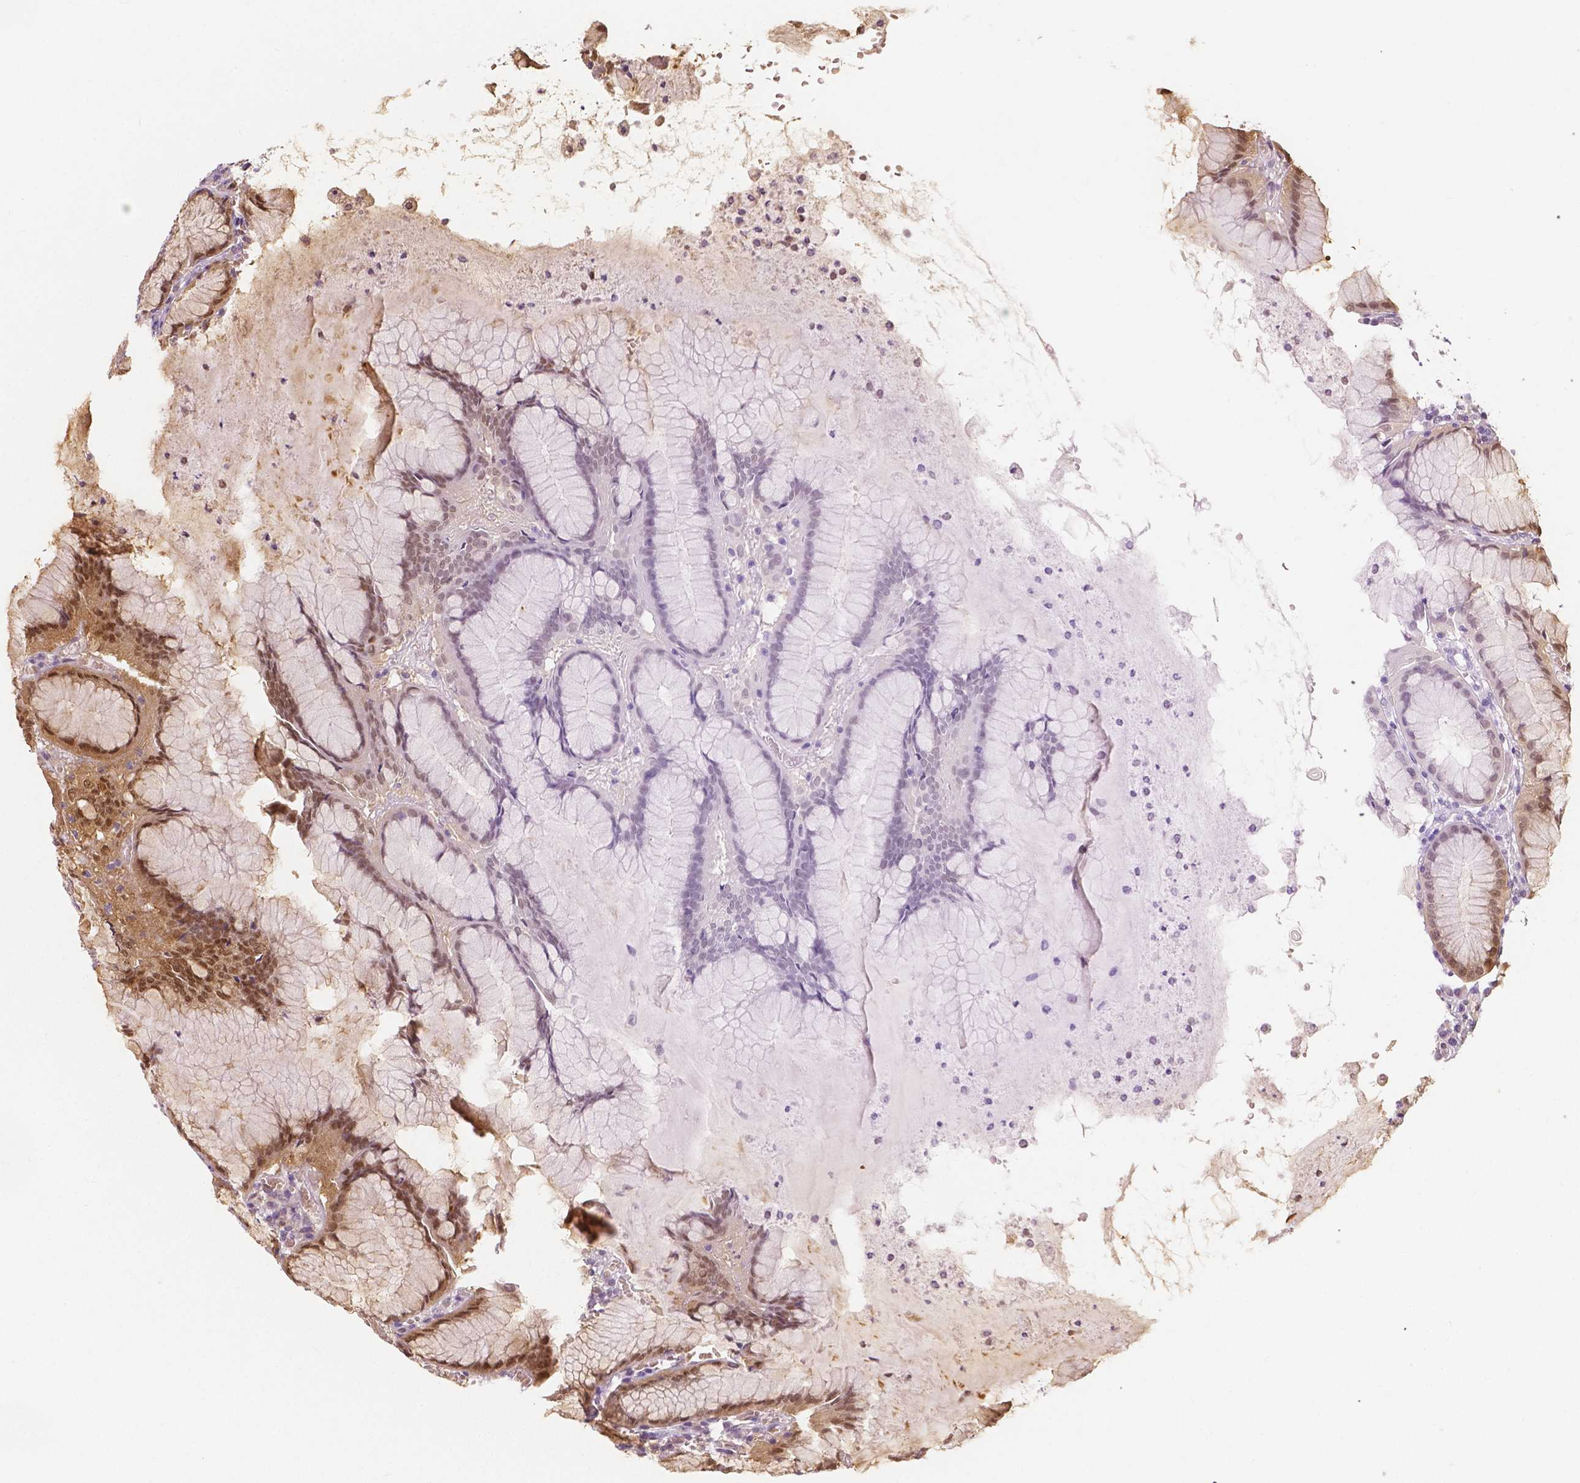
{"staining": {"intensity": "moderate", "quantity": "25%-75%", "location": "cytoplasmic/membranous,nuclear"}, "tissue": "stomach", "cell_type": "Glandular cells", "image_type": "normal", "snomed": [{"axis": "morphology", "description": "Normal tissue, NOS"}, {"axis": "topography", "description": "Stomach"}], "caption": "Glandular cells show moderate cytoplasmic/membranous,nuclear expression in approximately 25%-75% of cells in benign stomach.", "gene": "NAPRT", "patient": {"sex": "male", "age": 55}}